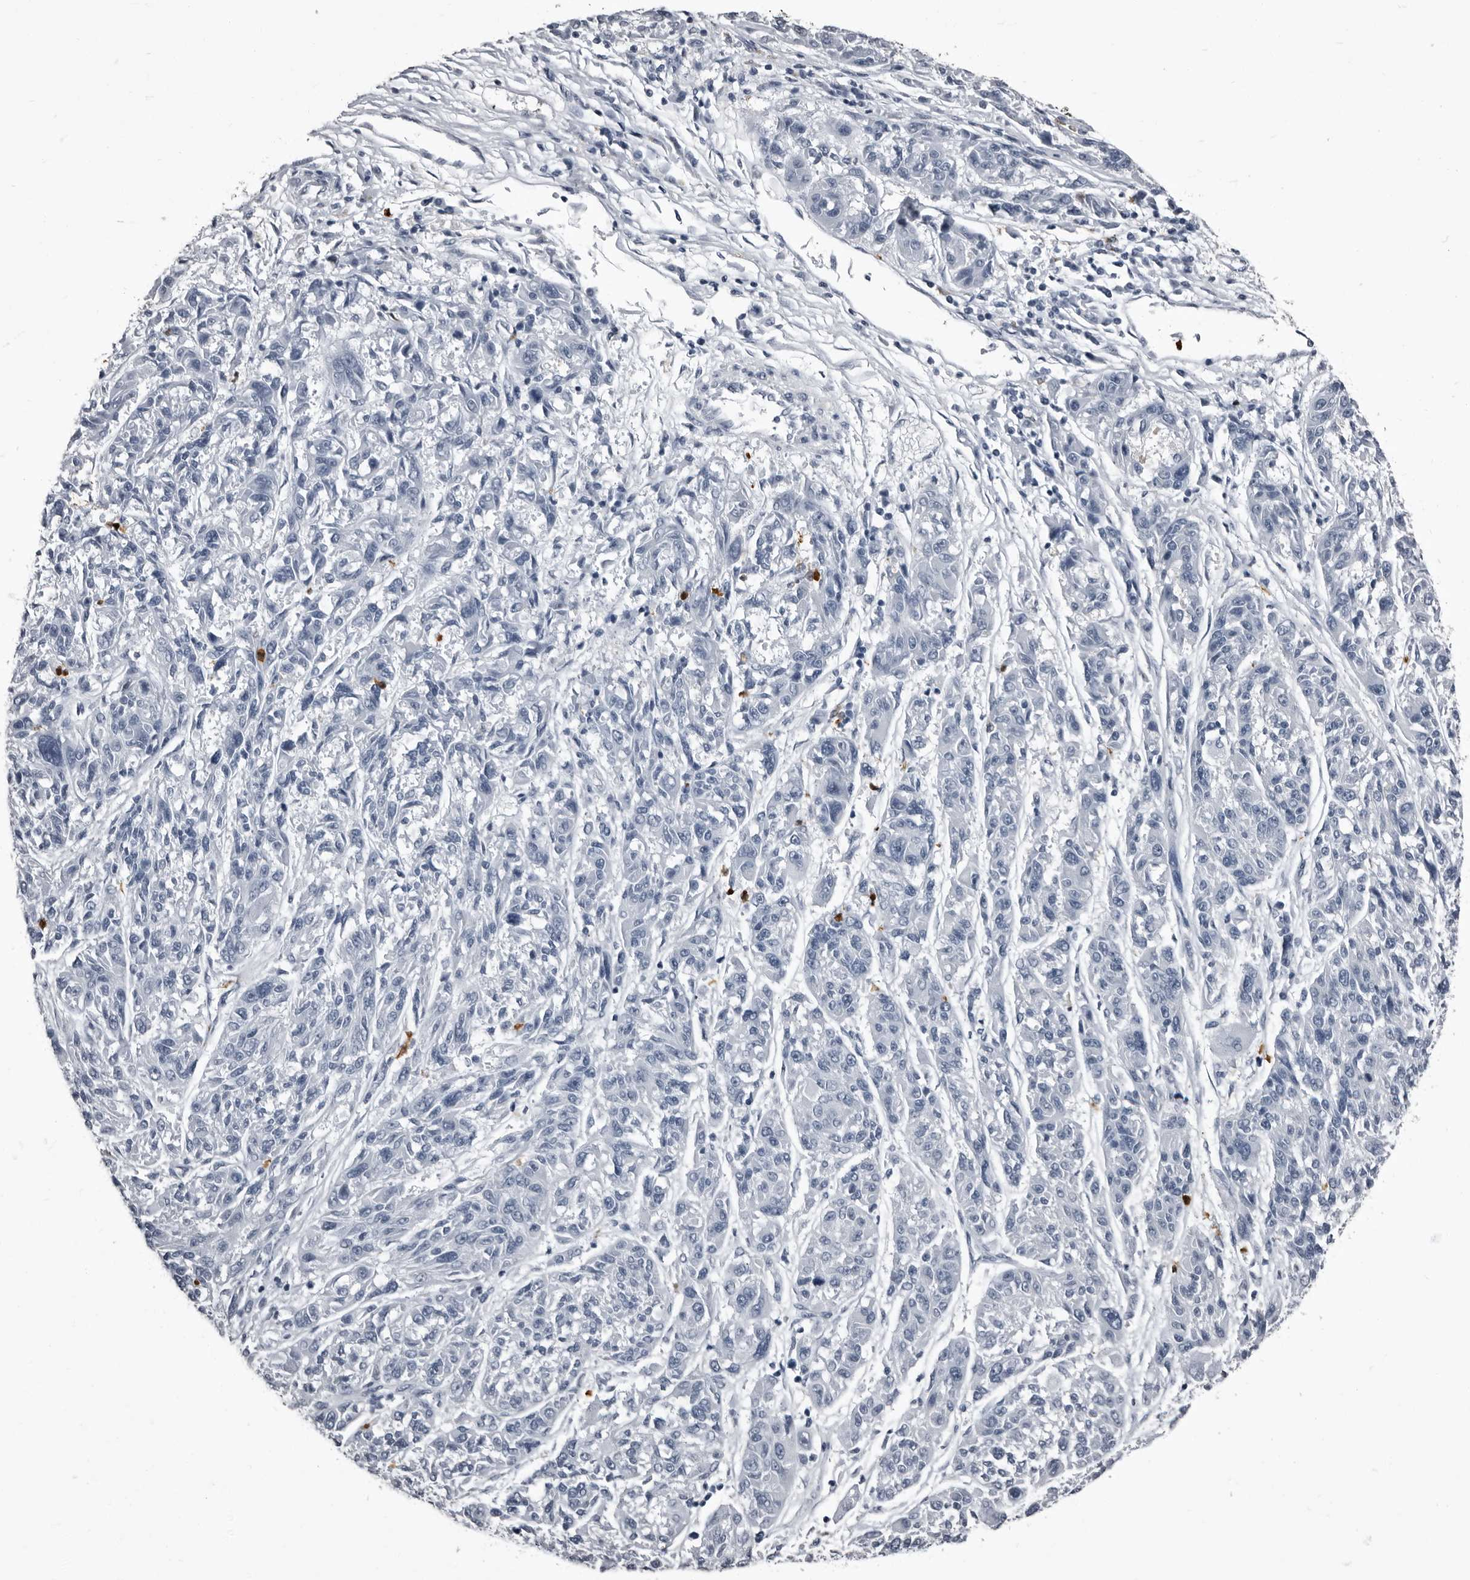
{"staining": {"intensity": "negative", "quantity": "none", "location": "none"}, "tissue": "melanoma", "cell_type": "Tumor cells", "image_type": "cancer", "snomed": [{"axis": "morphology", "description": "Malignant melanoma, NOS"}, {"axis": "topography", "description": "Skin"}], "caption": "A histopathology image of human melanoma is negative for staining in tumor cells.", "gene": "TPD52L1", "patient": {"sex": "male", "age": 53}}